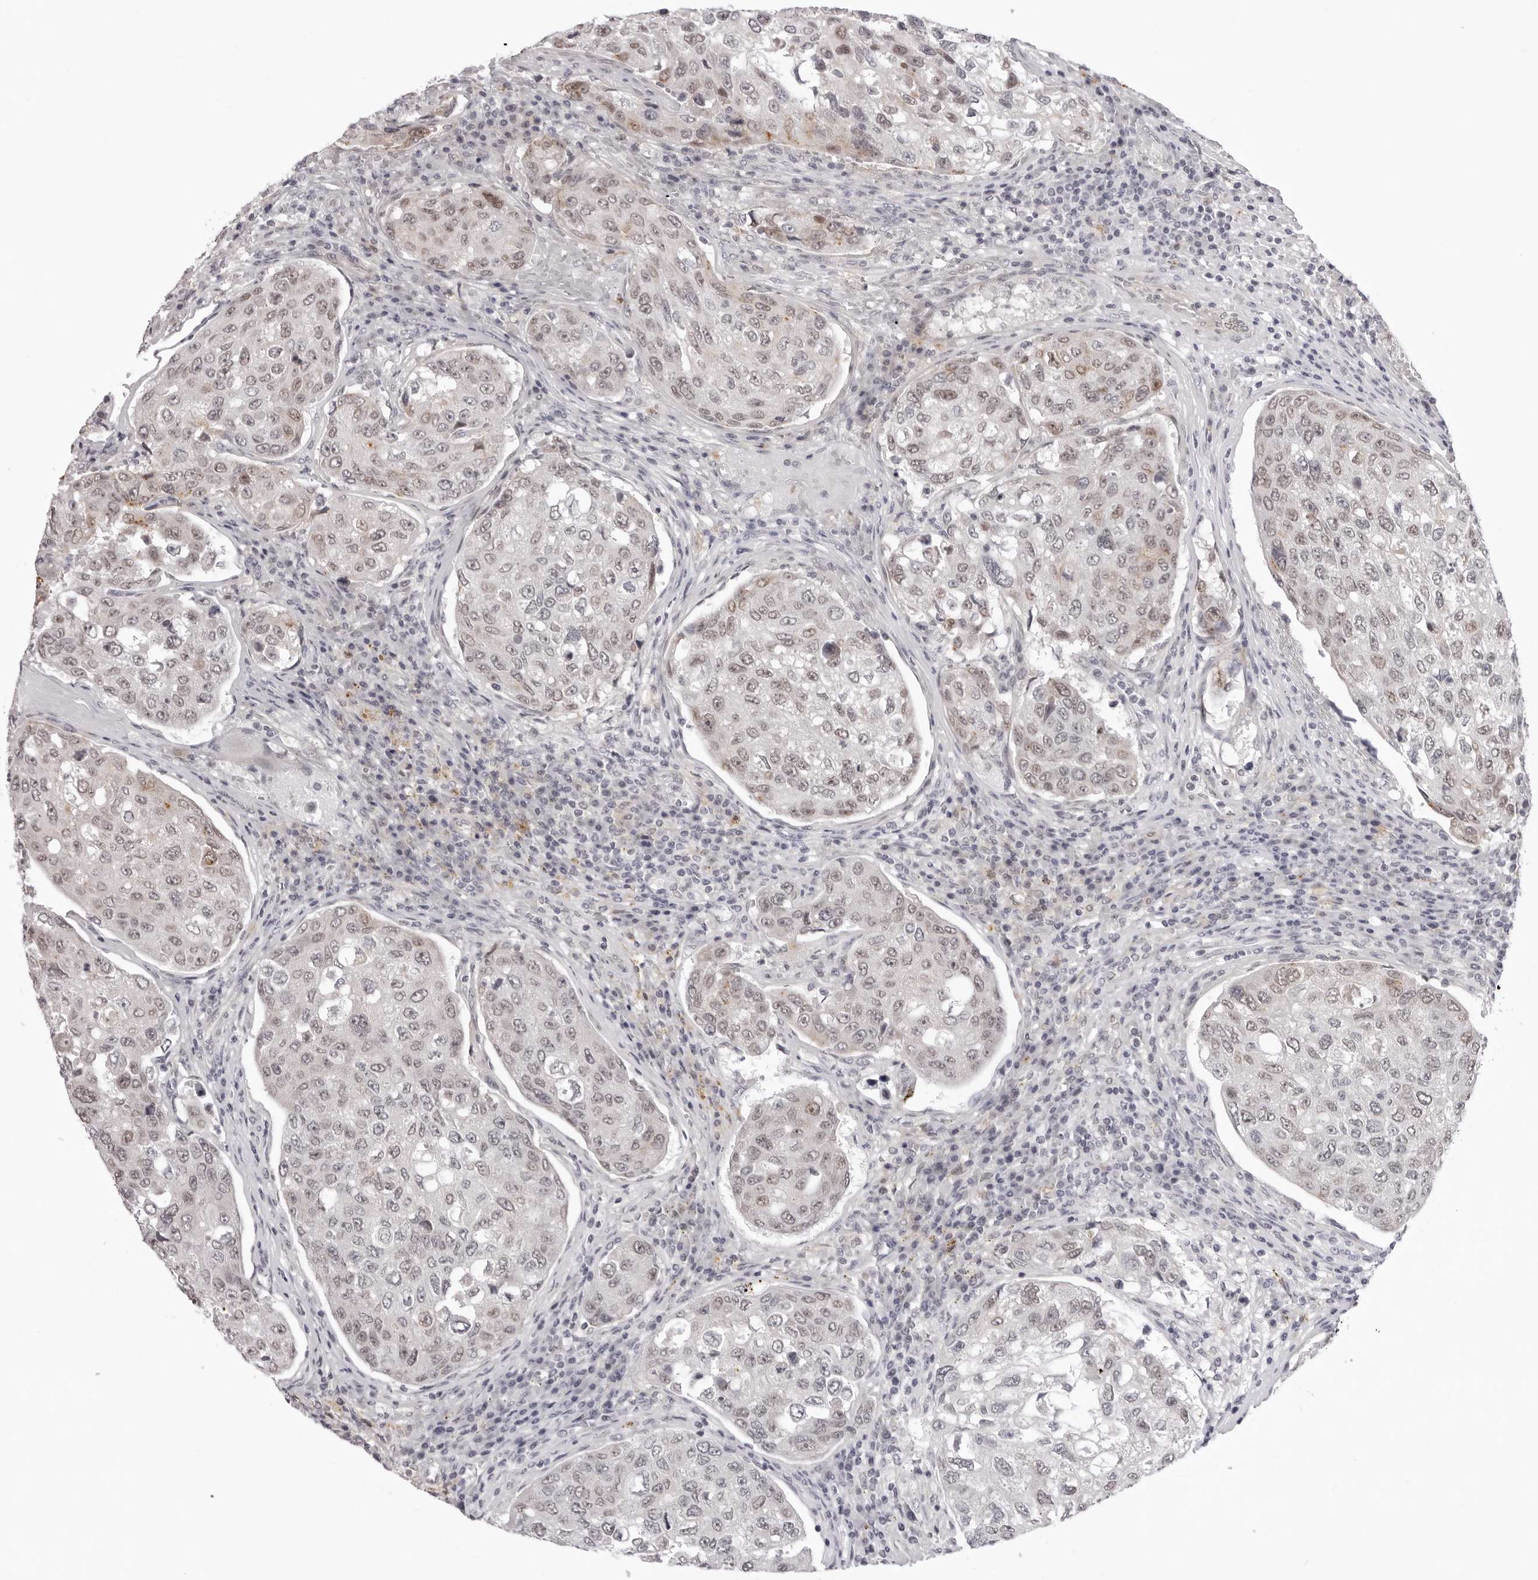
{"staining": {"intensity": "moderate", "quantity": "25%-75%", "location": "cytoplasmic/membranous,nuclear"}, "tissue": "urothelial cancer", "cell_type": "Tumor cells", "image_type": "cancer", "snomed": [{"axis": "morphology", "description": "Urothelial carcinoma, High grade"}, {"axis": "topography", "description": "Lymph node"}, {"axis": "topography", "description": "Urinary bladder"}], "caption": "This is a photomicrograph of IHC staining of urothelial carcinoma (high-grade), which shows moderate positivity in the cytoplasmic/membranous and nuclear of tumor cells.", "gene": "SUGCT", "patient": {"sex": "male", "age": 51}}